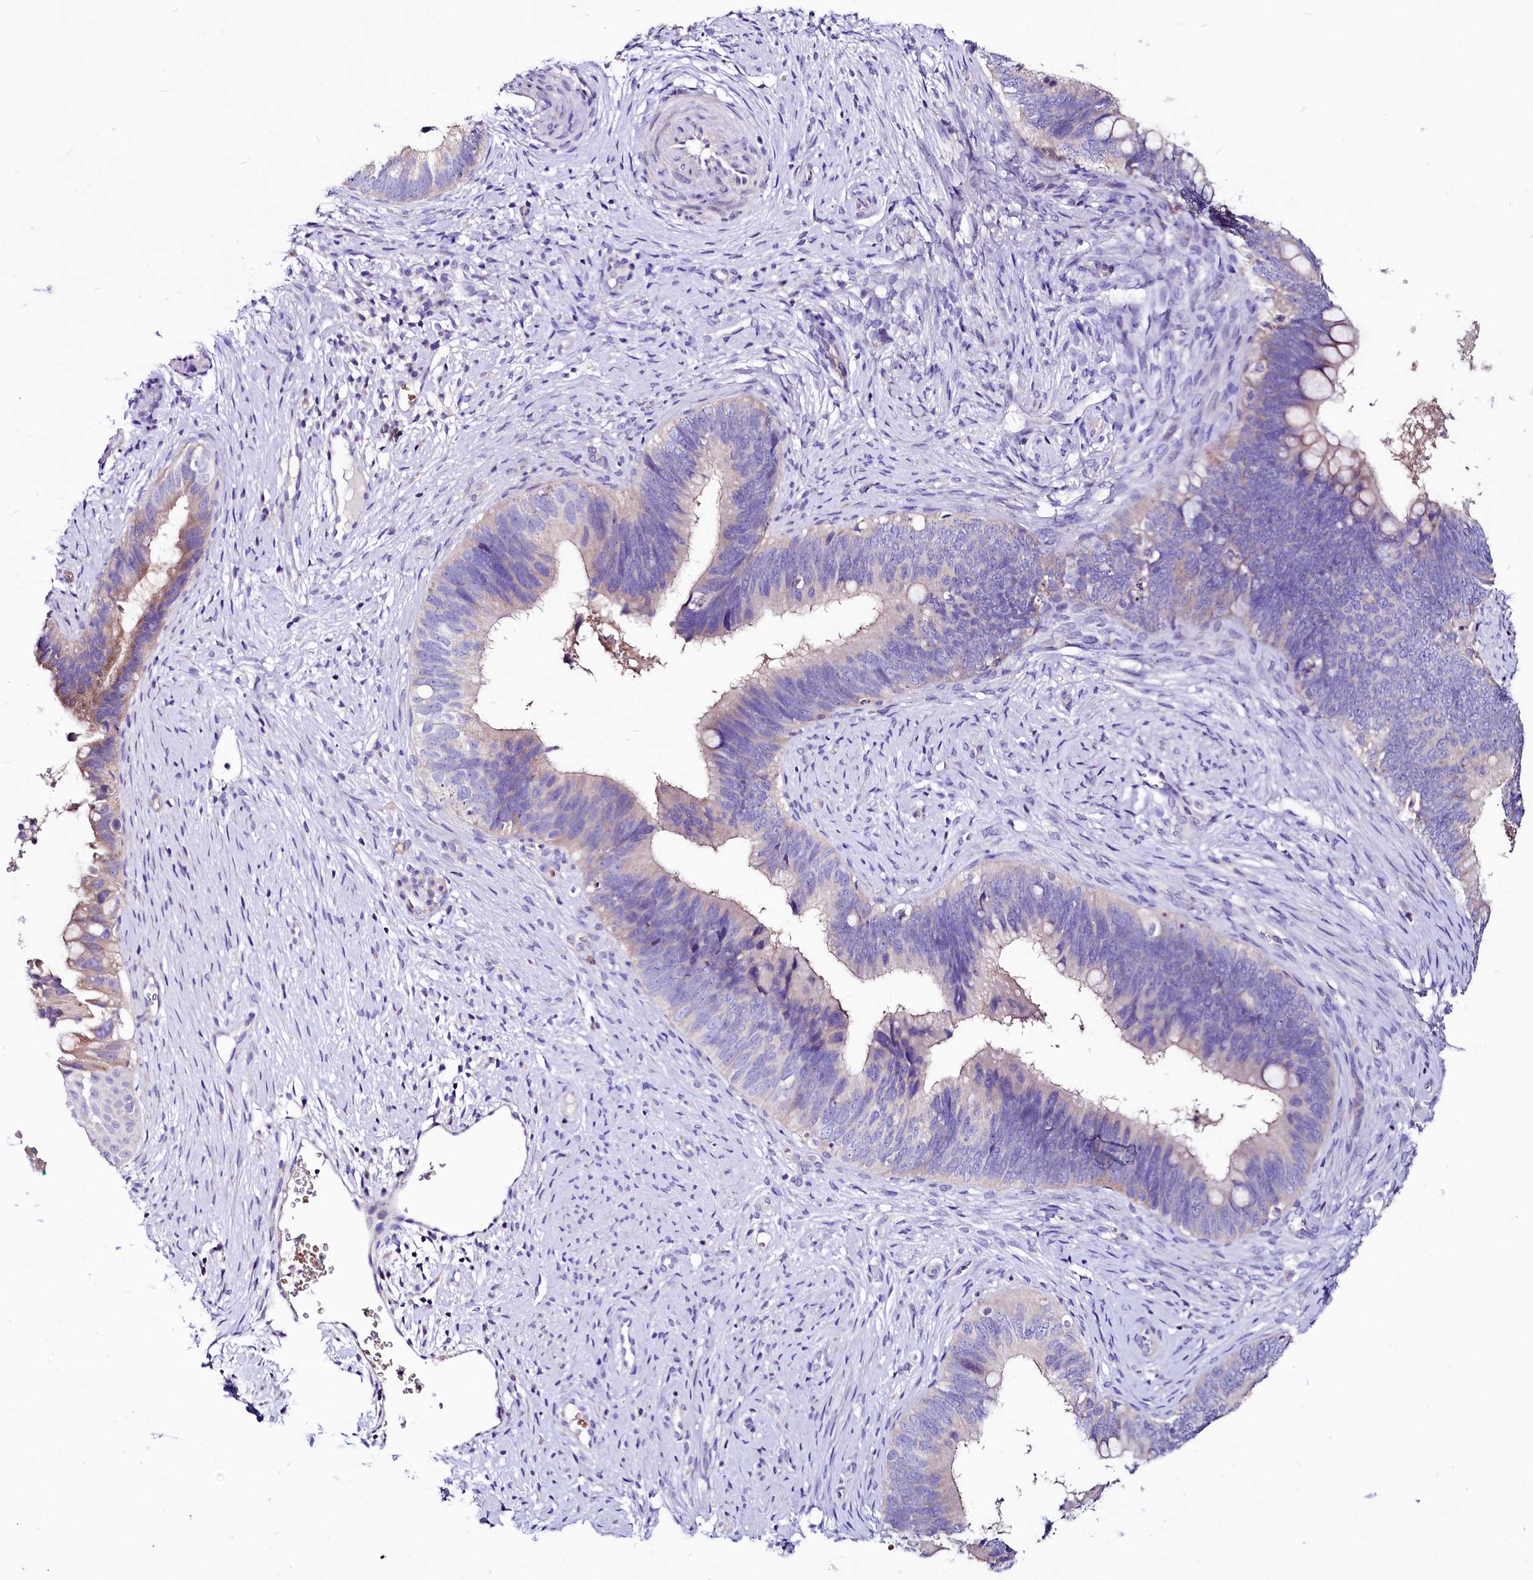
{"staining": {"intensity": "negative", "quantity": "none", "location": "none"}, "tissue": "cervical cancer", "cell_type": "Tumor cells", "image_type": "cancer", "snomed": [{"axis": "morphology", "description": "Adenocarcinoma, NOS"}, {"axis": "topography", "description": "Cervix"}], "caption": "Tumor cells show no significant protein expression in cervical cancer (adenocarcinoma). (Brightfield microscopy of DAB immunohistochemistry (IHC) at high magnification).", "gene": "ABHD5", "patient": {"sex": "female", "age": 42}}